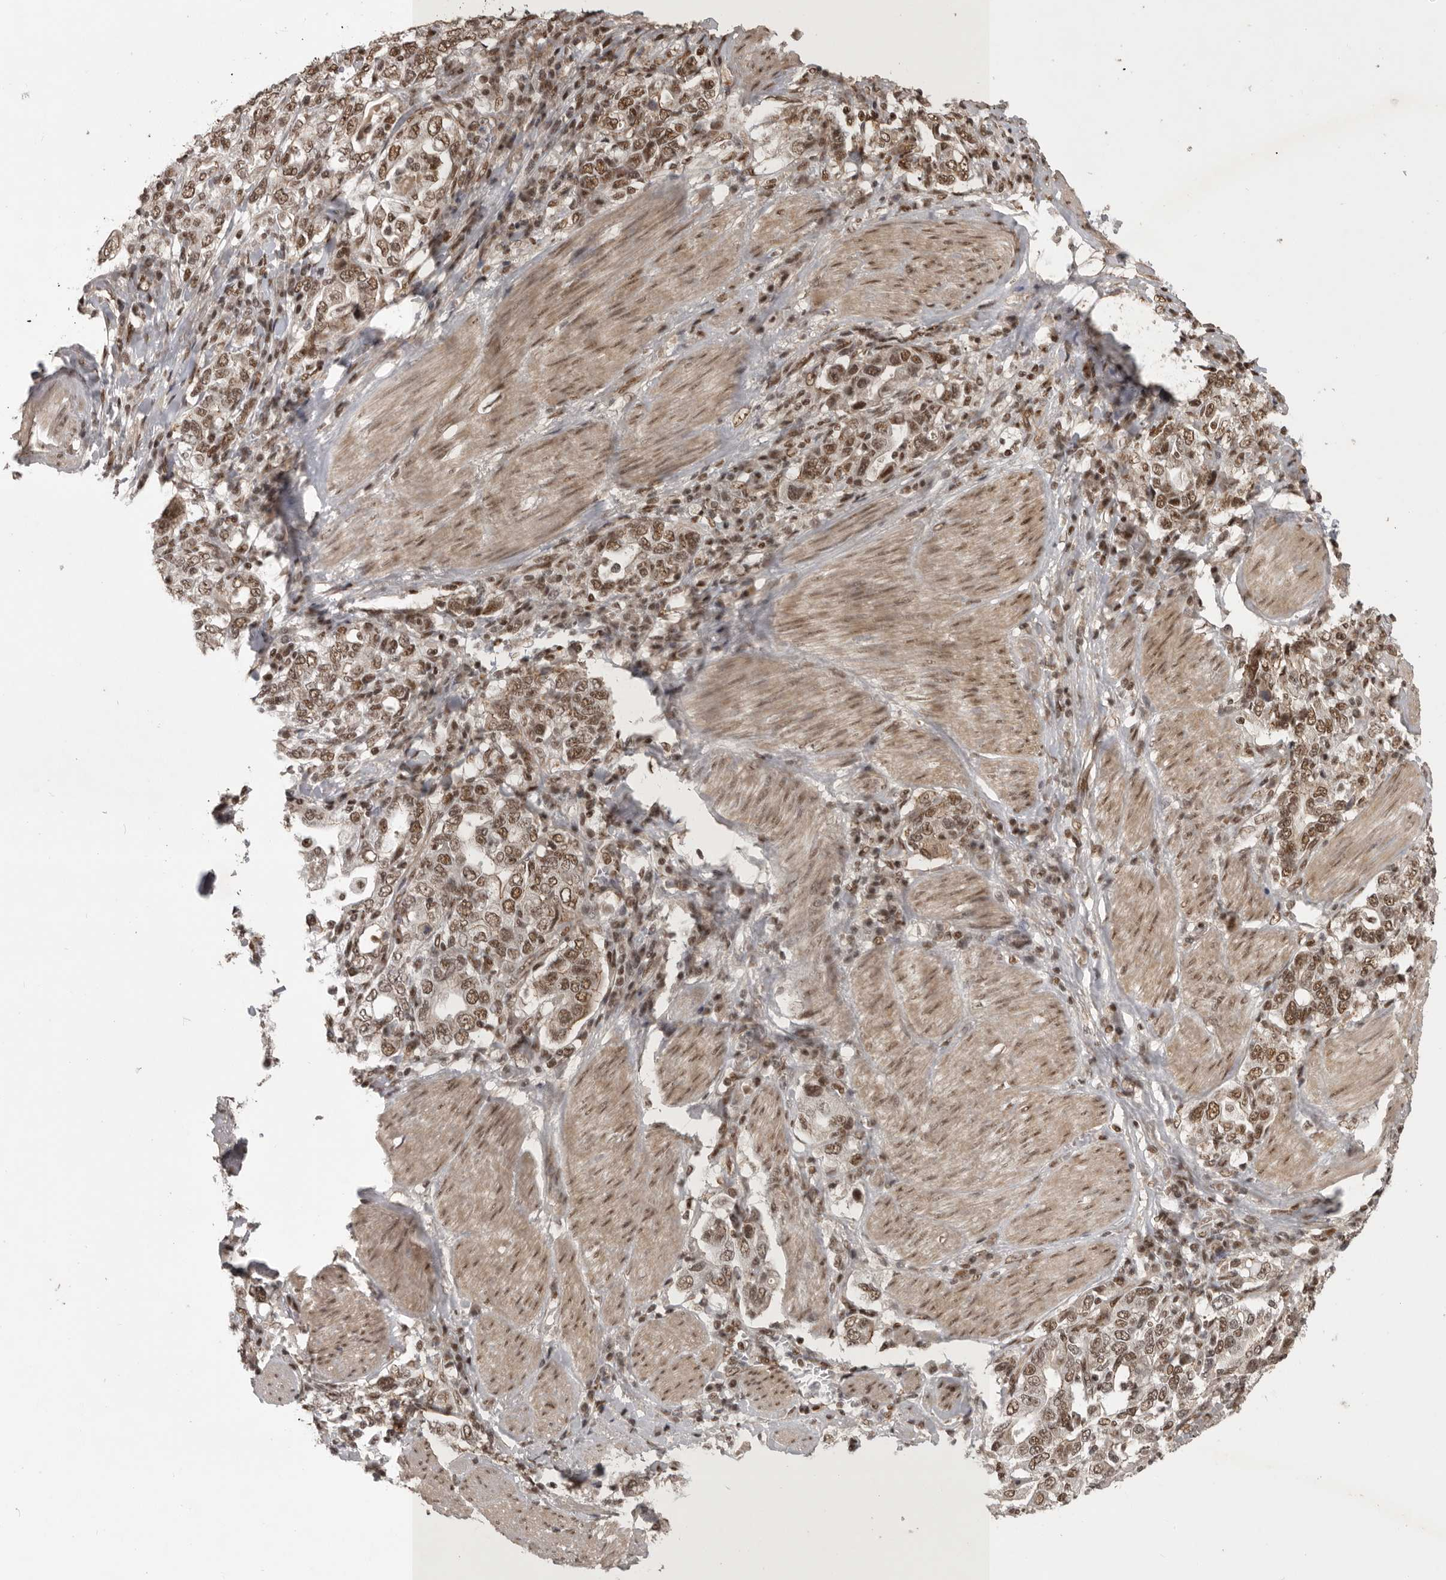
{"staining": {"intensity": "moderate", "quantity": ">75%", "location": "nuclear"}, "tissue": "stomach cancer", "cell_type": "Tumor cells", "image_type": "cancer", "snomed": [{"axis": "morphology", "description": "Adenocarcinoma, NOS"}, {"axis": "topography", "description": "Stomach, upper"}], "caption": "This image exhibits IHC staining of human stomach cancer, with medium moderate nuclear positivity in about >75% of tumor cells.", "gene": "CBLL1", "patient": {"sex": "male", "age": 62}}